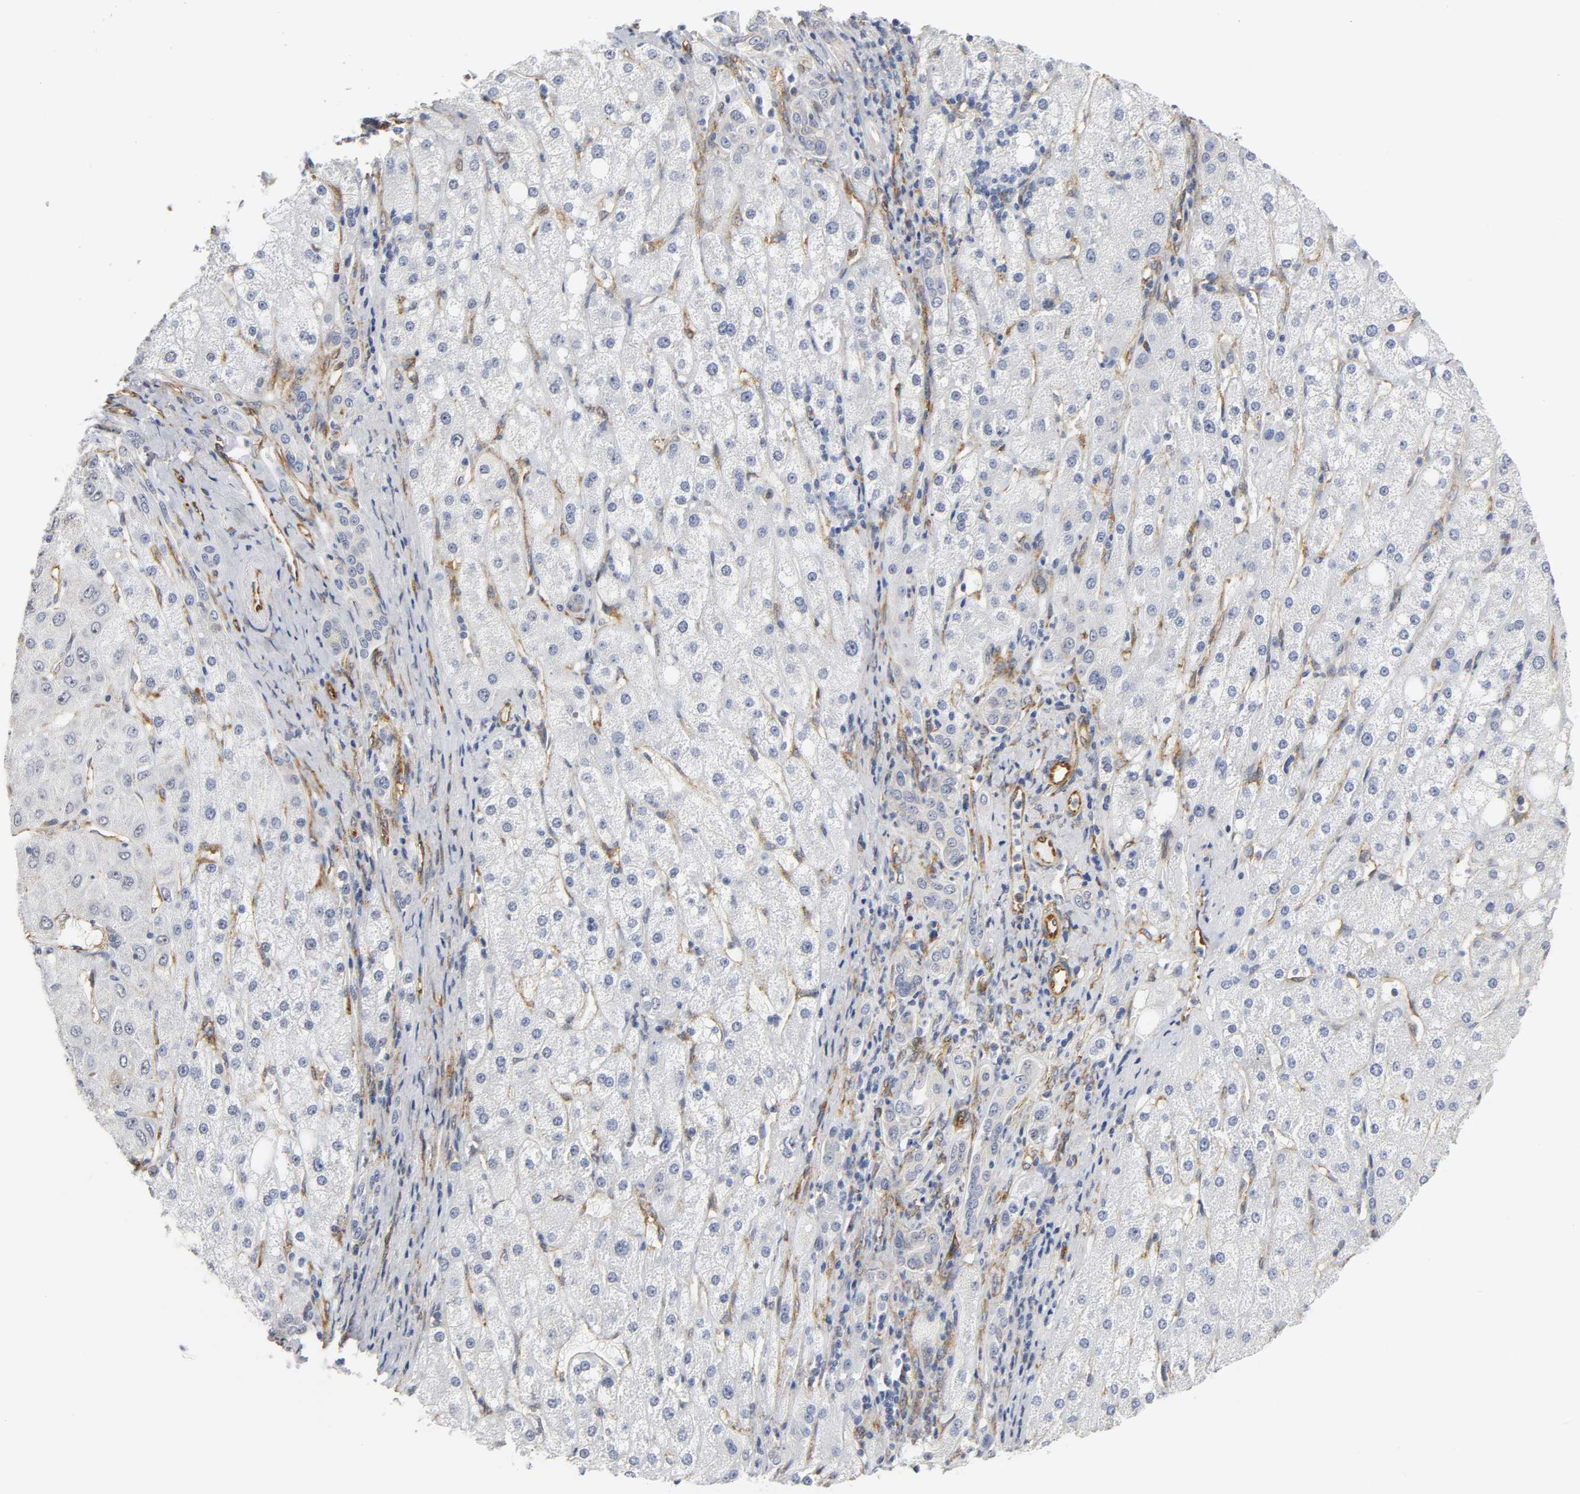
{"staining": {"intensity": "negative", "quantity": "none", "location": "none"}, "tissue": "liver cancer", "cell_type": "Tumor cells", "image_type": "cancer", "snomed": [{"axis": "morphology", "description": "Carcinoma, Hepatocellular, NOS"}, {"axis": "topography", "description": "Liver"}], "caption": "An IHC micrograph of liver hepatocellular carcinoma is shown. There is no staining in tumor cells of liver hepatocellular carcinoma.", "gene": "DOCK1", "patient": {"sex": "male", "age": 80}}